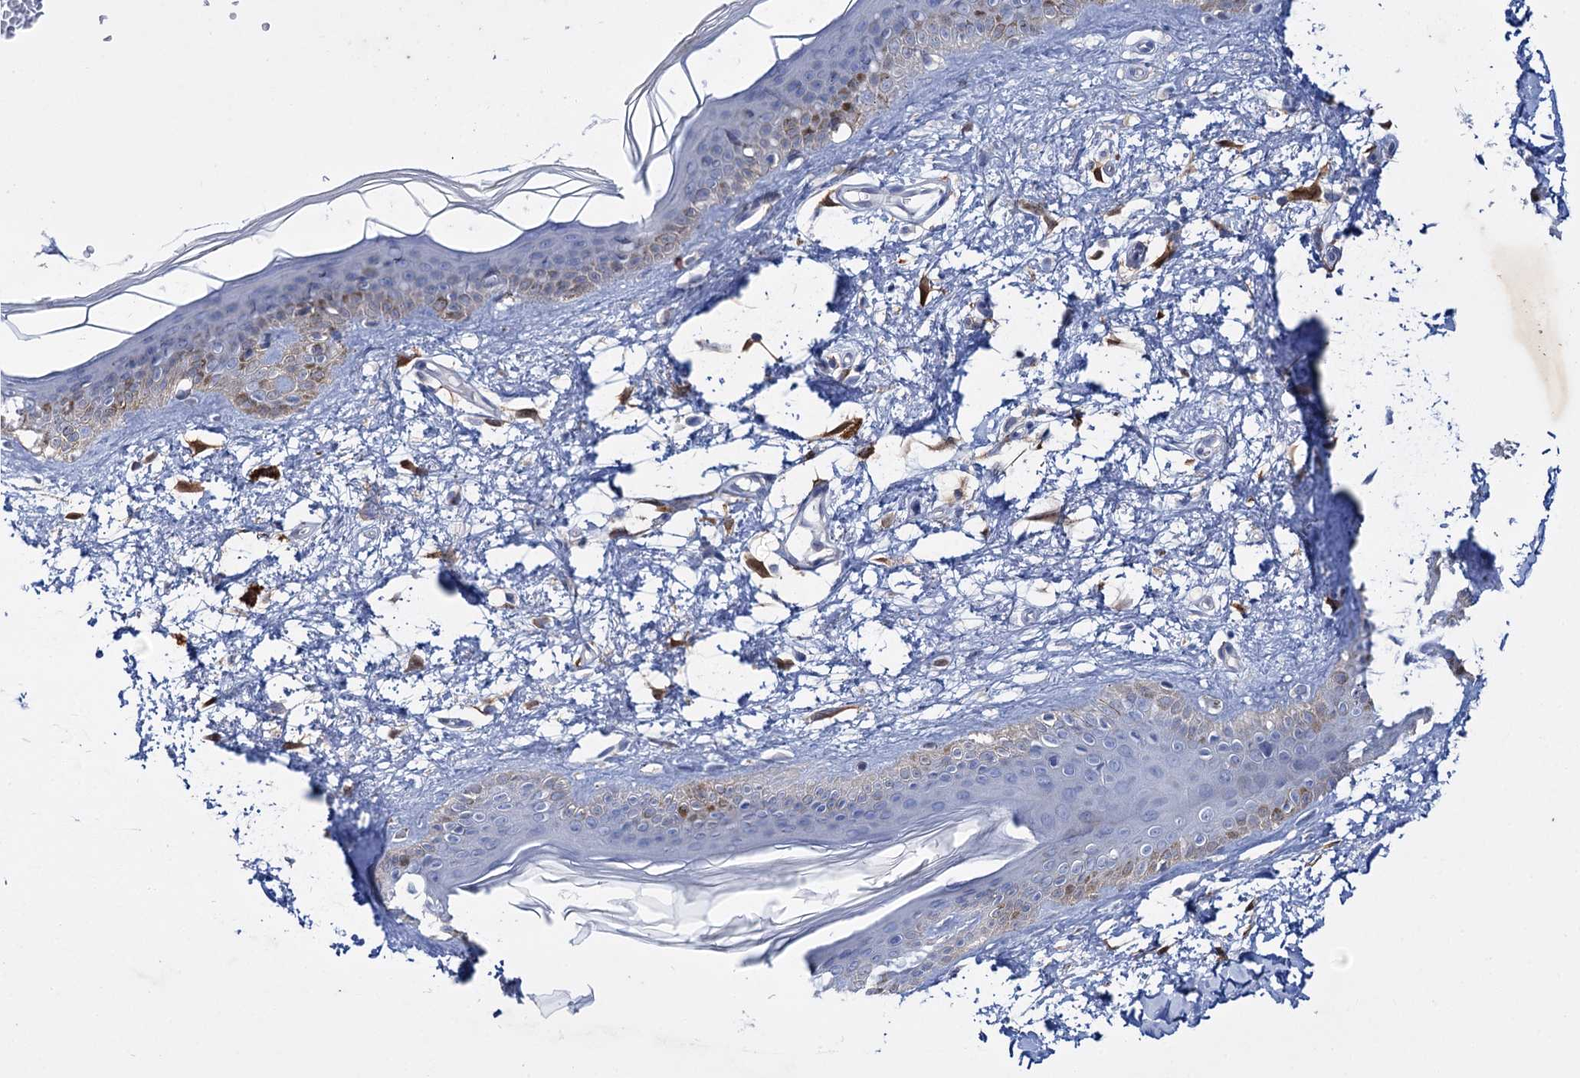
{"staining": {"intensity": "moderate", "quantity": "25%-75%", "location": "cytoplasmic/membranous,nuclear"}, "tissue": "skin", "cell_type": "Fibroblasts", "image_type": "normal", "snomed": [{"axis": "morphology", "description": "Normal tissue, NOS"}, {"axis": "topography", "description": "Skin"}], "caption": "A histopathology image showing moderate cytoplasmic/membranous,nuclear positivity in approximately 25%-75% of fibroblasts in benign skin, as visualized by brown immunohistochemical staining.", "gene": "LYZL4", "patient": {"sex": "female", "age": 58}}